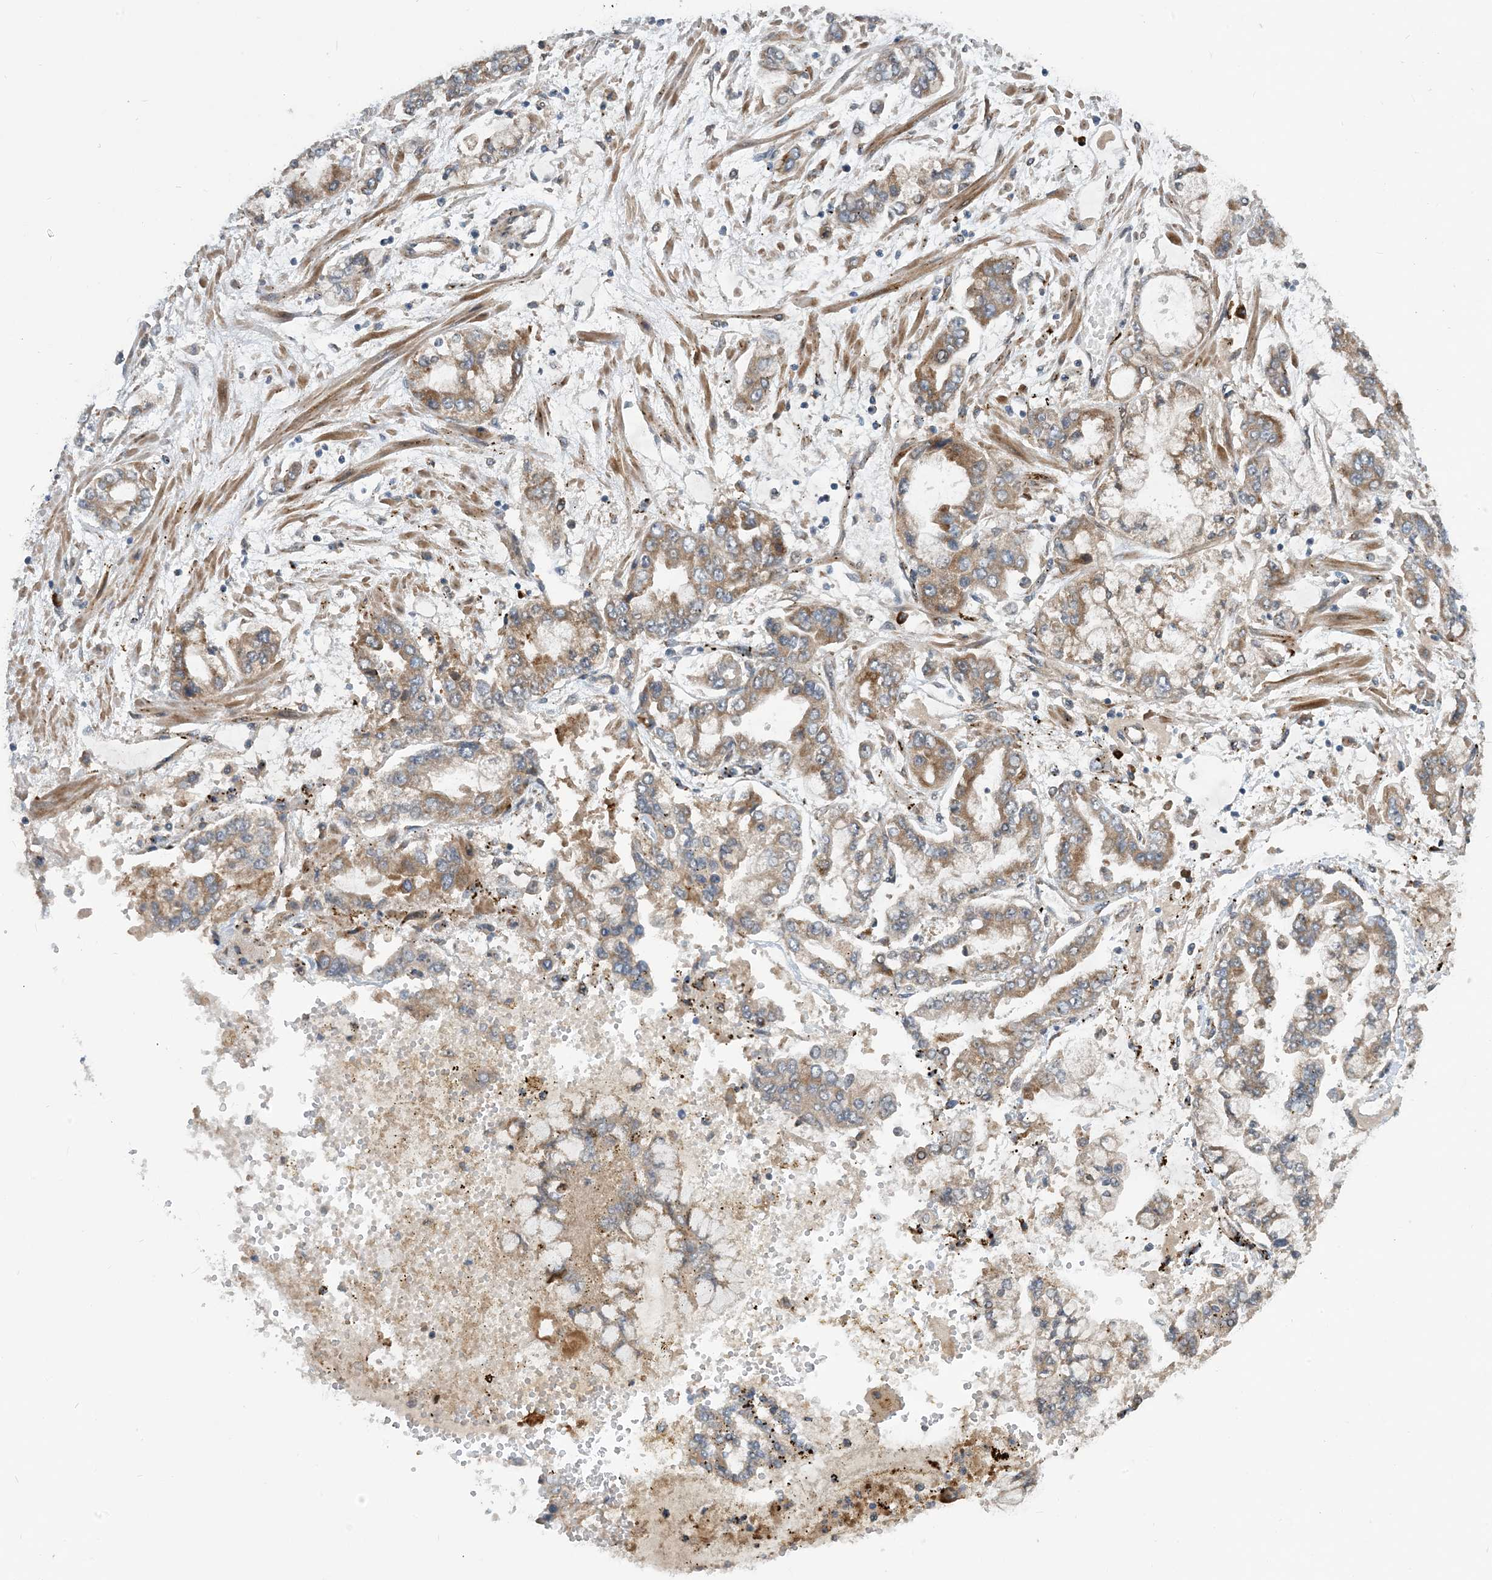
{"staining": {"intensity": "moderate", "quantity": ">75%", "location": "cytoplasmic/membranous"}, "tissue": "stomach cancer", "cell_type": "Tumor cells", "image_type": "cancer", "snomed": [{"axis": "morphology", "description": "Normal tissue, NOS"}, {"axis": "morphology", "description": "Adenocarcinoma, NOS"}, {"axis": "topography", "description": "Stomach, upper"}, {"axis": "topography", "description": "Stomach"}], "caption": "Immunohistochemistry (IHC) photomicrograph of adenocarcinoma (stomach) stained for a protein (brown), which exhibits medium levels of moderate cytoplasmic/membranous positivity in approximately >75% of tumor cells.", "gene": "PHOSPHO2", "patient": {"sex": "male", "age": 76}}